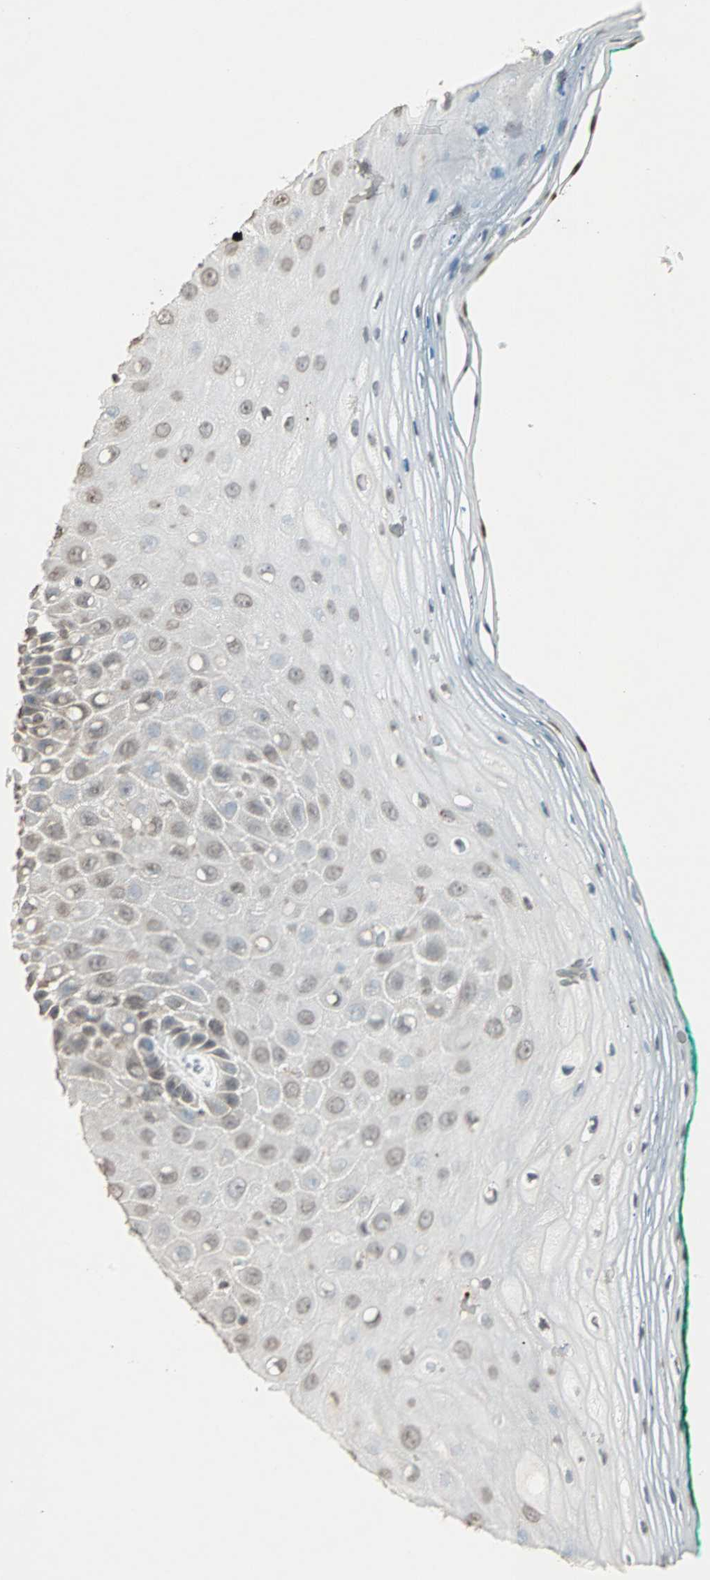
{"staining": {"intensity": "weak", "quantity": "25%-75%", "location": "cytoplasmic/membranous"}, "tissue": "oral mucosa", "cell_type": "Squamous epithelial cells", "image_type": "normal", "snomed": [{"axis": "morphology", "description": "Normal tissue, NOS"}, {"axis": "morphology", "description": "Squamous cell carcinoma, NOS"}, {"axis": "topography", "description": "Skeletal muscle"}, {"axis": "topography", "description": "Oral tissue"}, {"axis": "topography", "description": "Head-Neck"}], "caption": "This micrograph demonstrates normal oral mucosa stained with IHC to label a protein in brown. The cytoplasmic/membranous of squamous epithelial cells show weak positivity for the protein. Nuclei are counter-stained blue.", "gene": "PRELID1", "patient": {"sex": "female", "age": 84}}